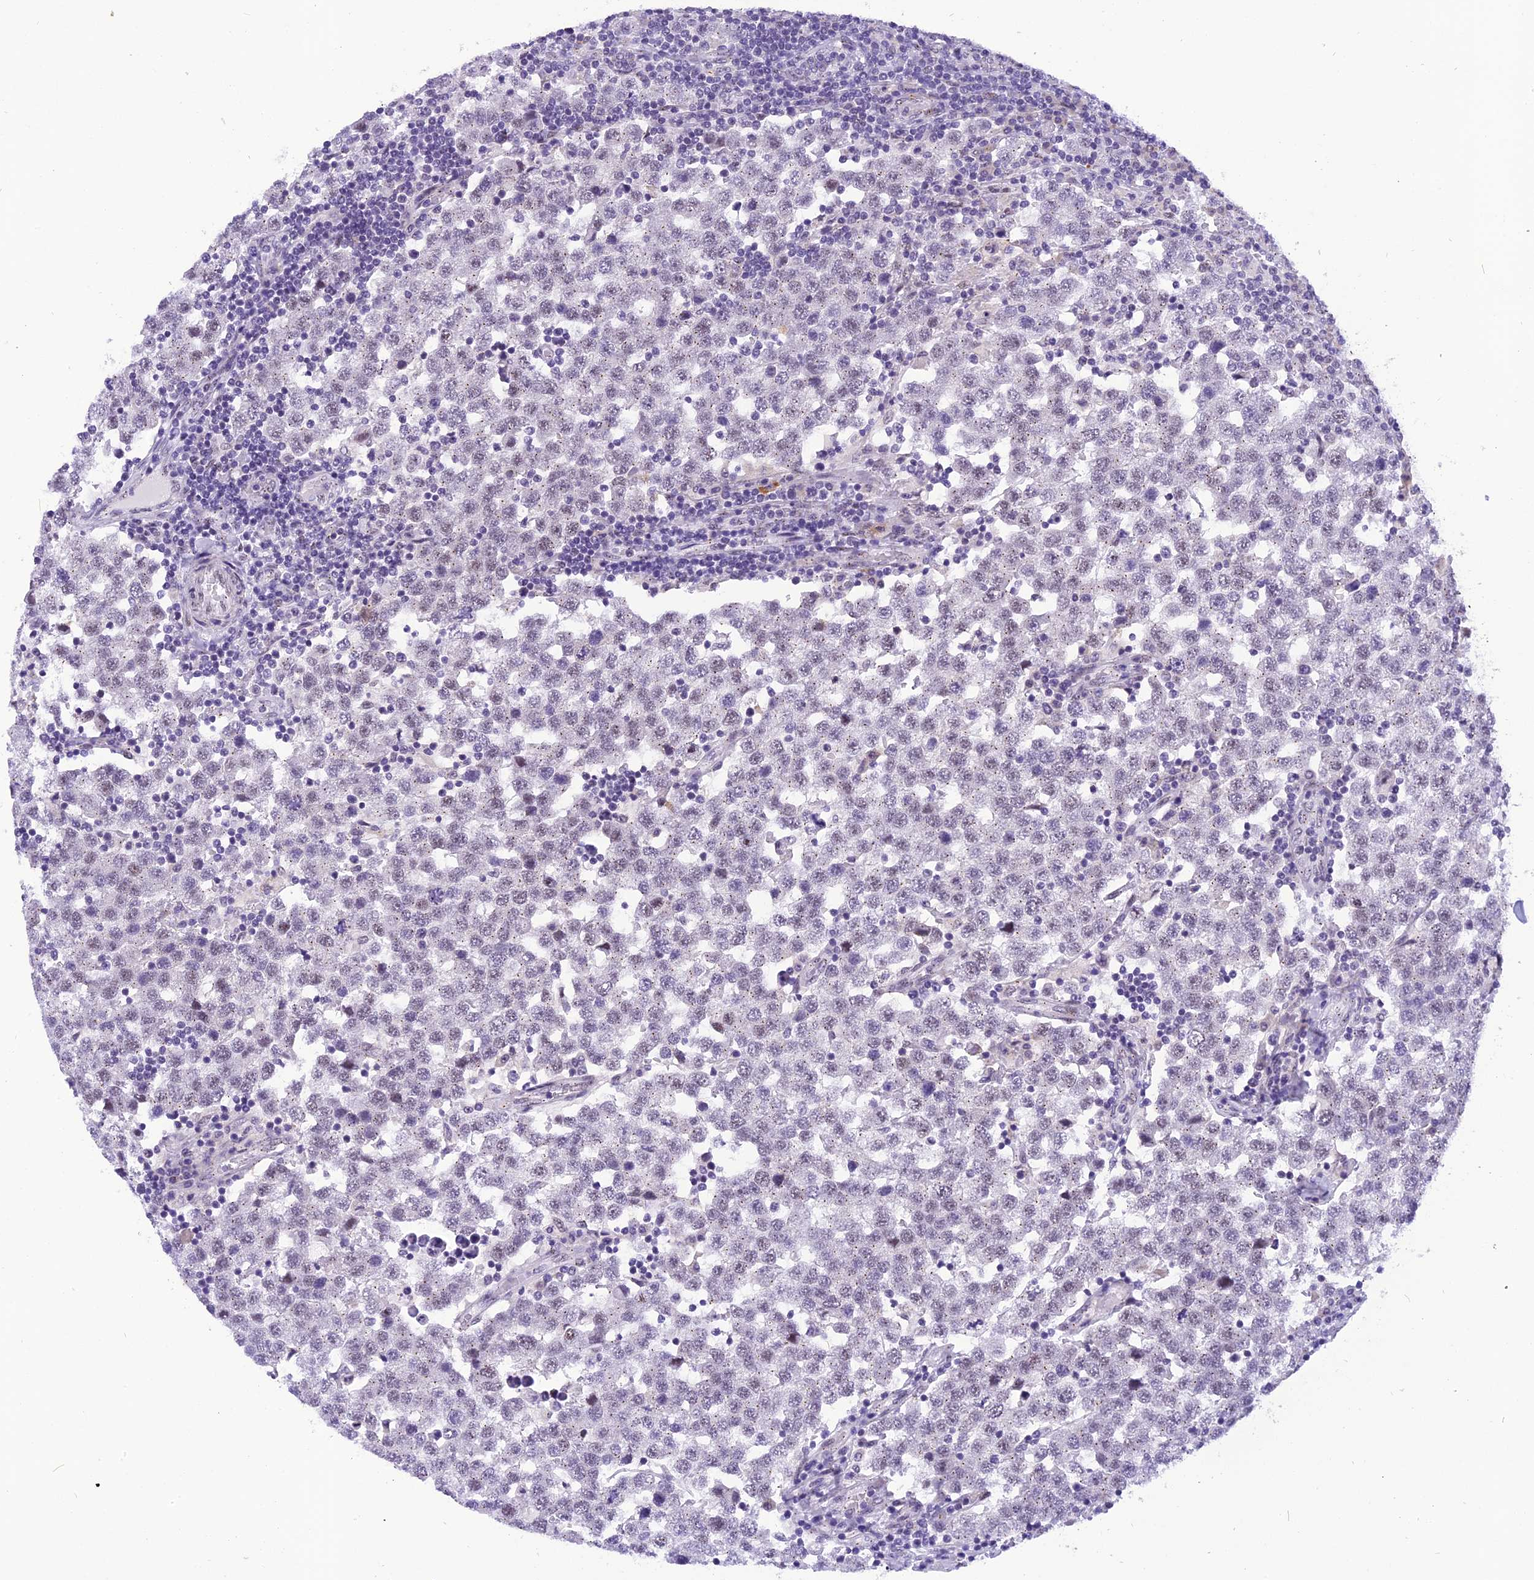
{"staining": {"intensity": "negative", "quantity": "none", "location": "none"}, "tissue": "testis cancer", "cell_type": "Tumor cells", "image_type": "cancer", "snomed": [{"axis": "morphology", "description": "Seminoma, NOS"}, {"axis": "topography", "description": "Testis"}], "caption": "Immunohistochemistry of testis seminoma reveals no expression in tumor cells. (DAB (3,3'-diaminobenzidine) immunohistochemistry (IHC) with hematoxylin counter stain).", "gene": "IRF2BP1", "patient": {"sex": "male", "age": 34}}